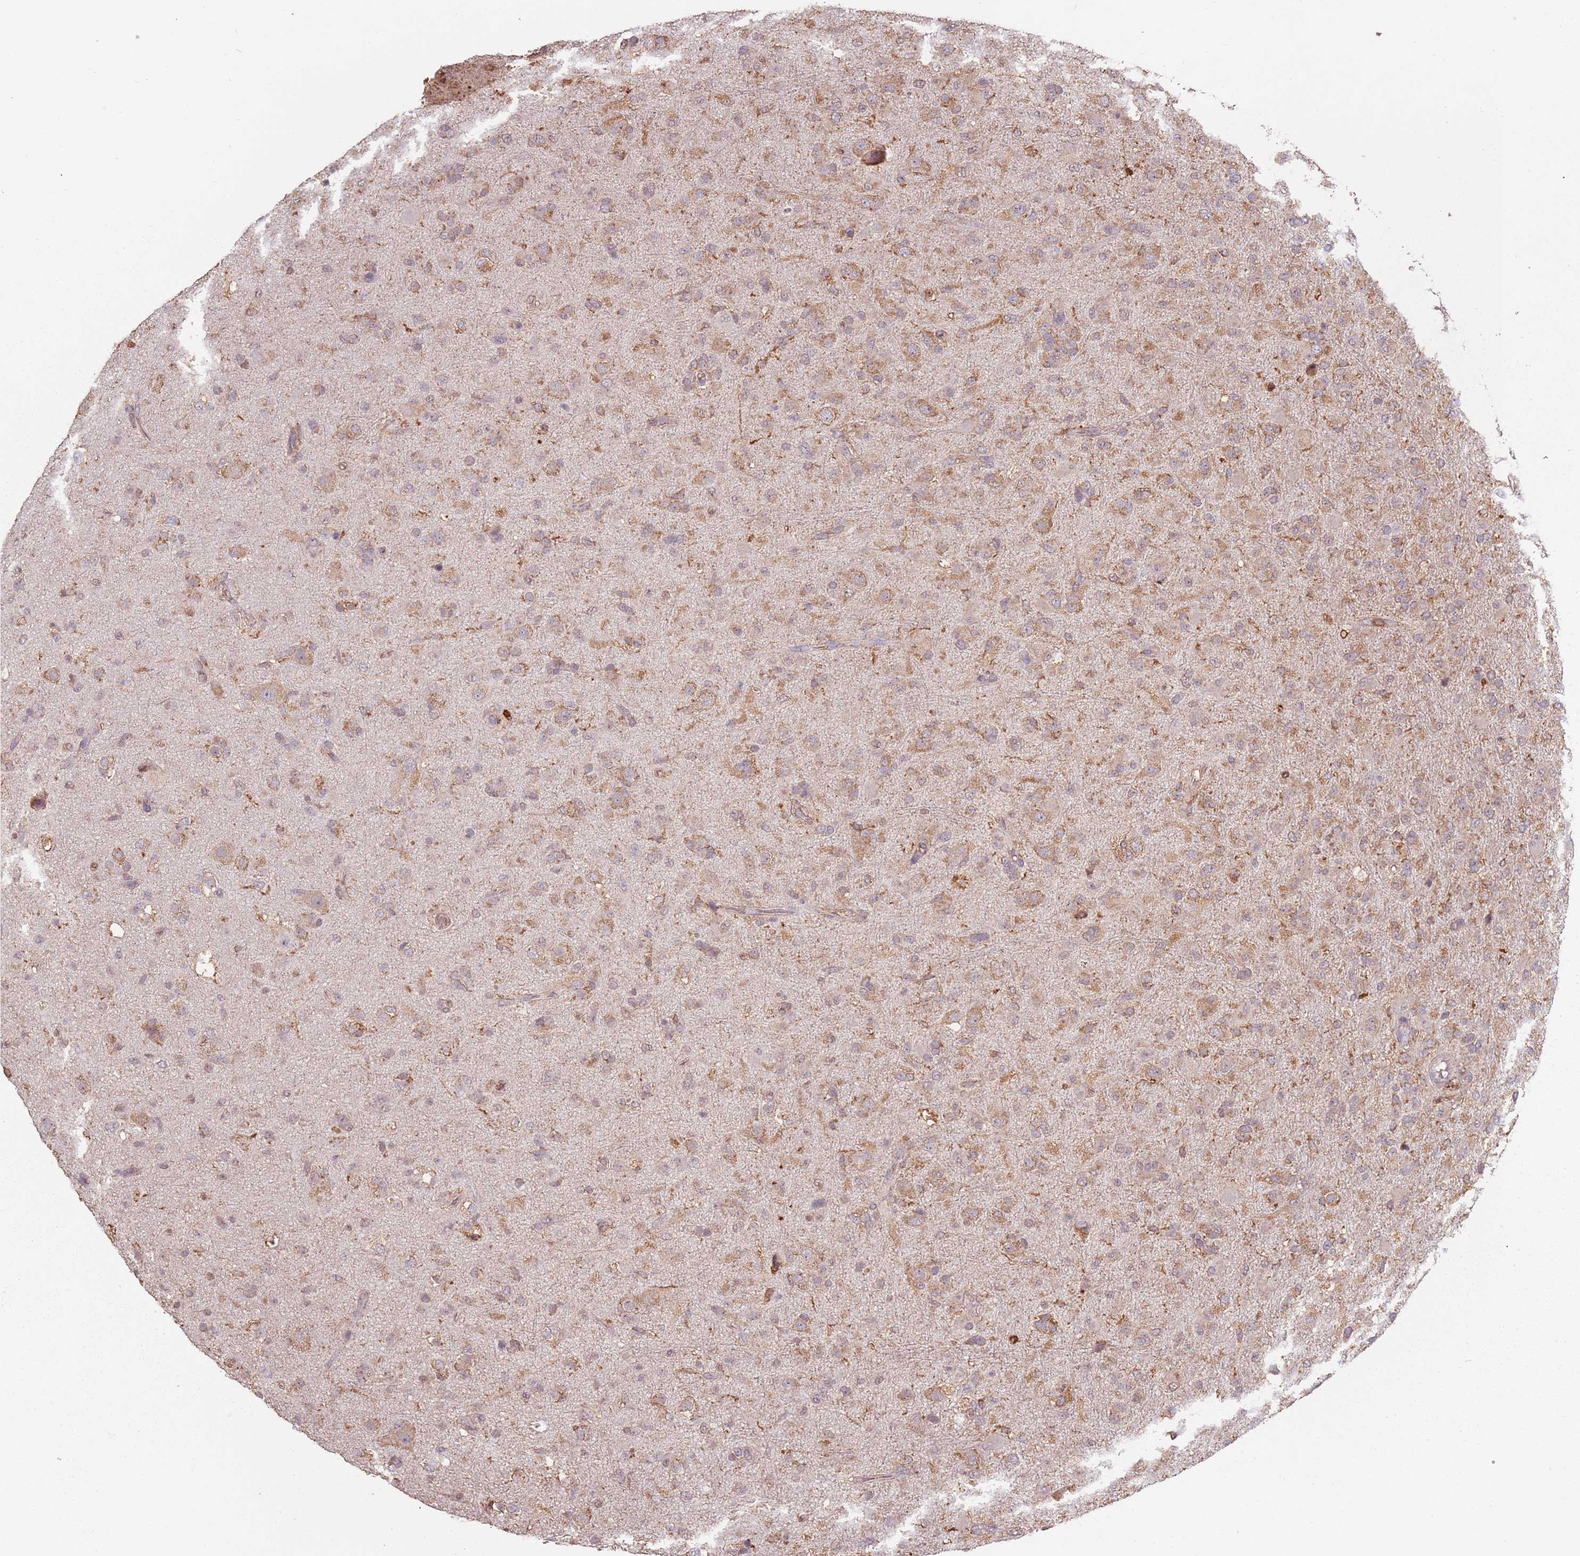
{"staining": {"intensity": "weak", "quantity": "25%-75%", "location": "cytoplasmic/membranous"}, "tissue": "glioma", "cell_type": "Tumor cells", "image_type": "cancer", "snomed": [{"axis": "morphology", "description": "Glioma, malignant, Low grade"}, {"axis": "topography", "description": "Brain"}], "caption": "Malignant low-grade glioma stained with a protein marker demonstrates weak staining in tumor cells.", "gene": "ATOSB", "patient": {"sex": "male", "age": 65}}